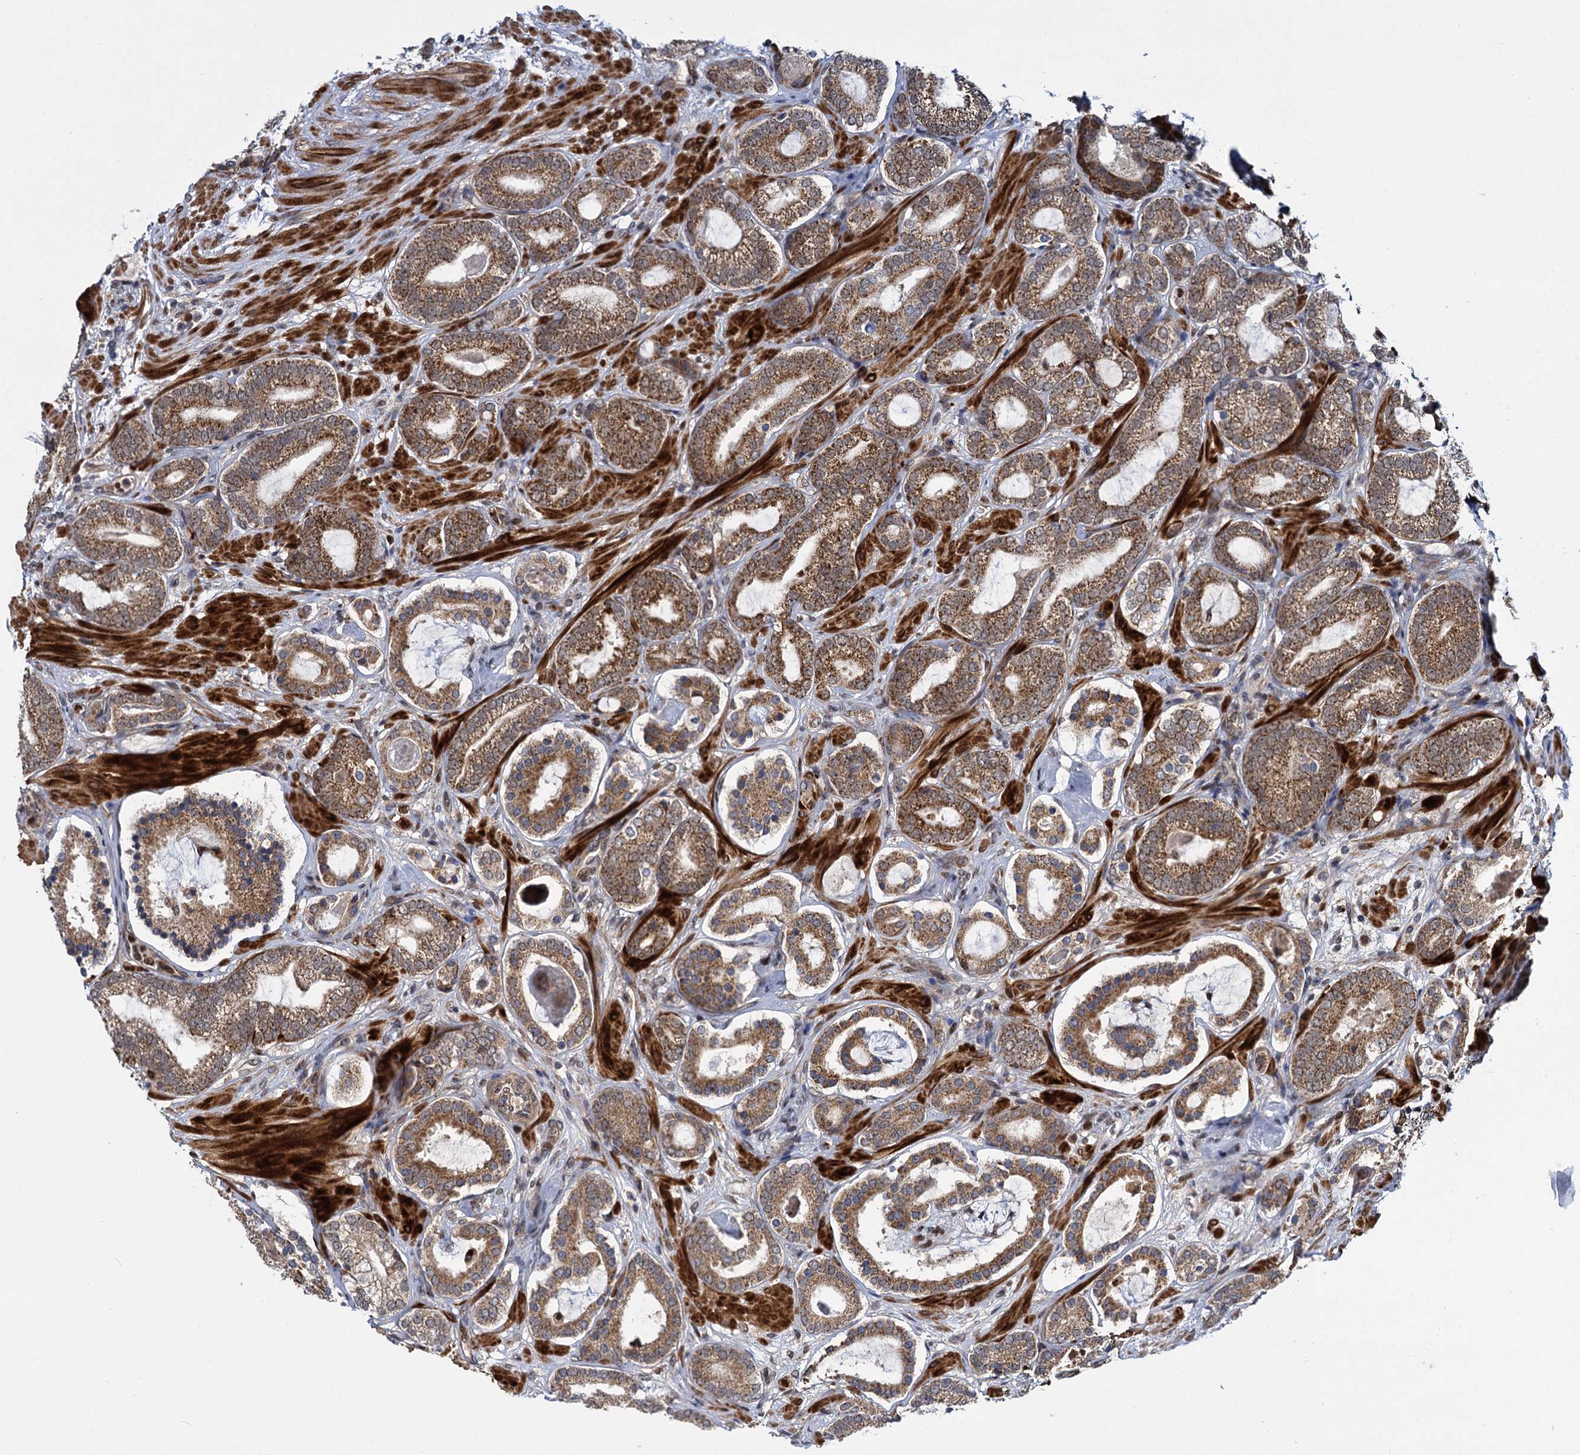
{"staining": {"intensity": "moderate", "quantity": ">75%", "location": "cytoplasmic/membranous"}, "tissue": "prostate cancer", "cell_type": "Tumor cells", "image_type": "cancer", "snomed": [{"axis": "morphology", "description": "Adenocarcinoma, High grade"}, {"axis": "topography", "description": "Prostate"}], "caption": "Prostate cancer (adenocarcinoma (high-grade)) stained for a protein (brown) exhibits moderate cytoplasmic/membranous positive positivity in about >75% of tumor cells.", "gene": "GAL3ST4", "patient": {"sex": "male", "age": 60}}